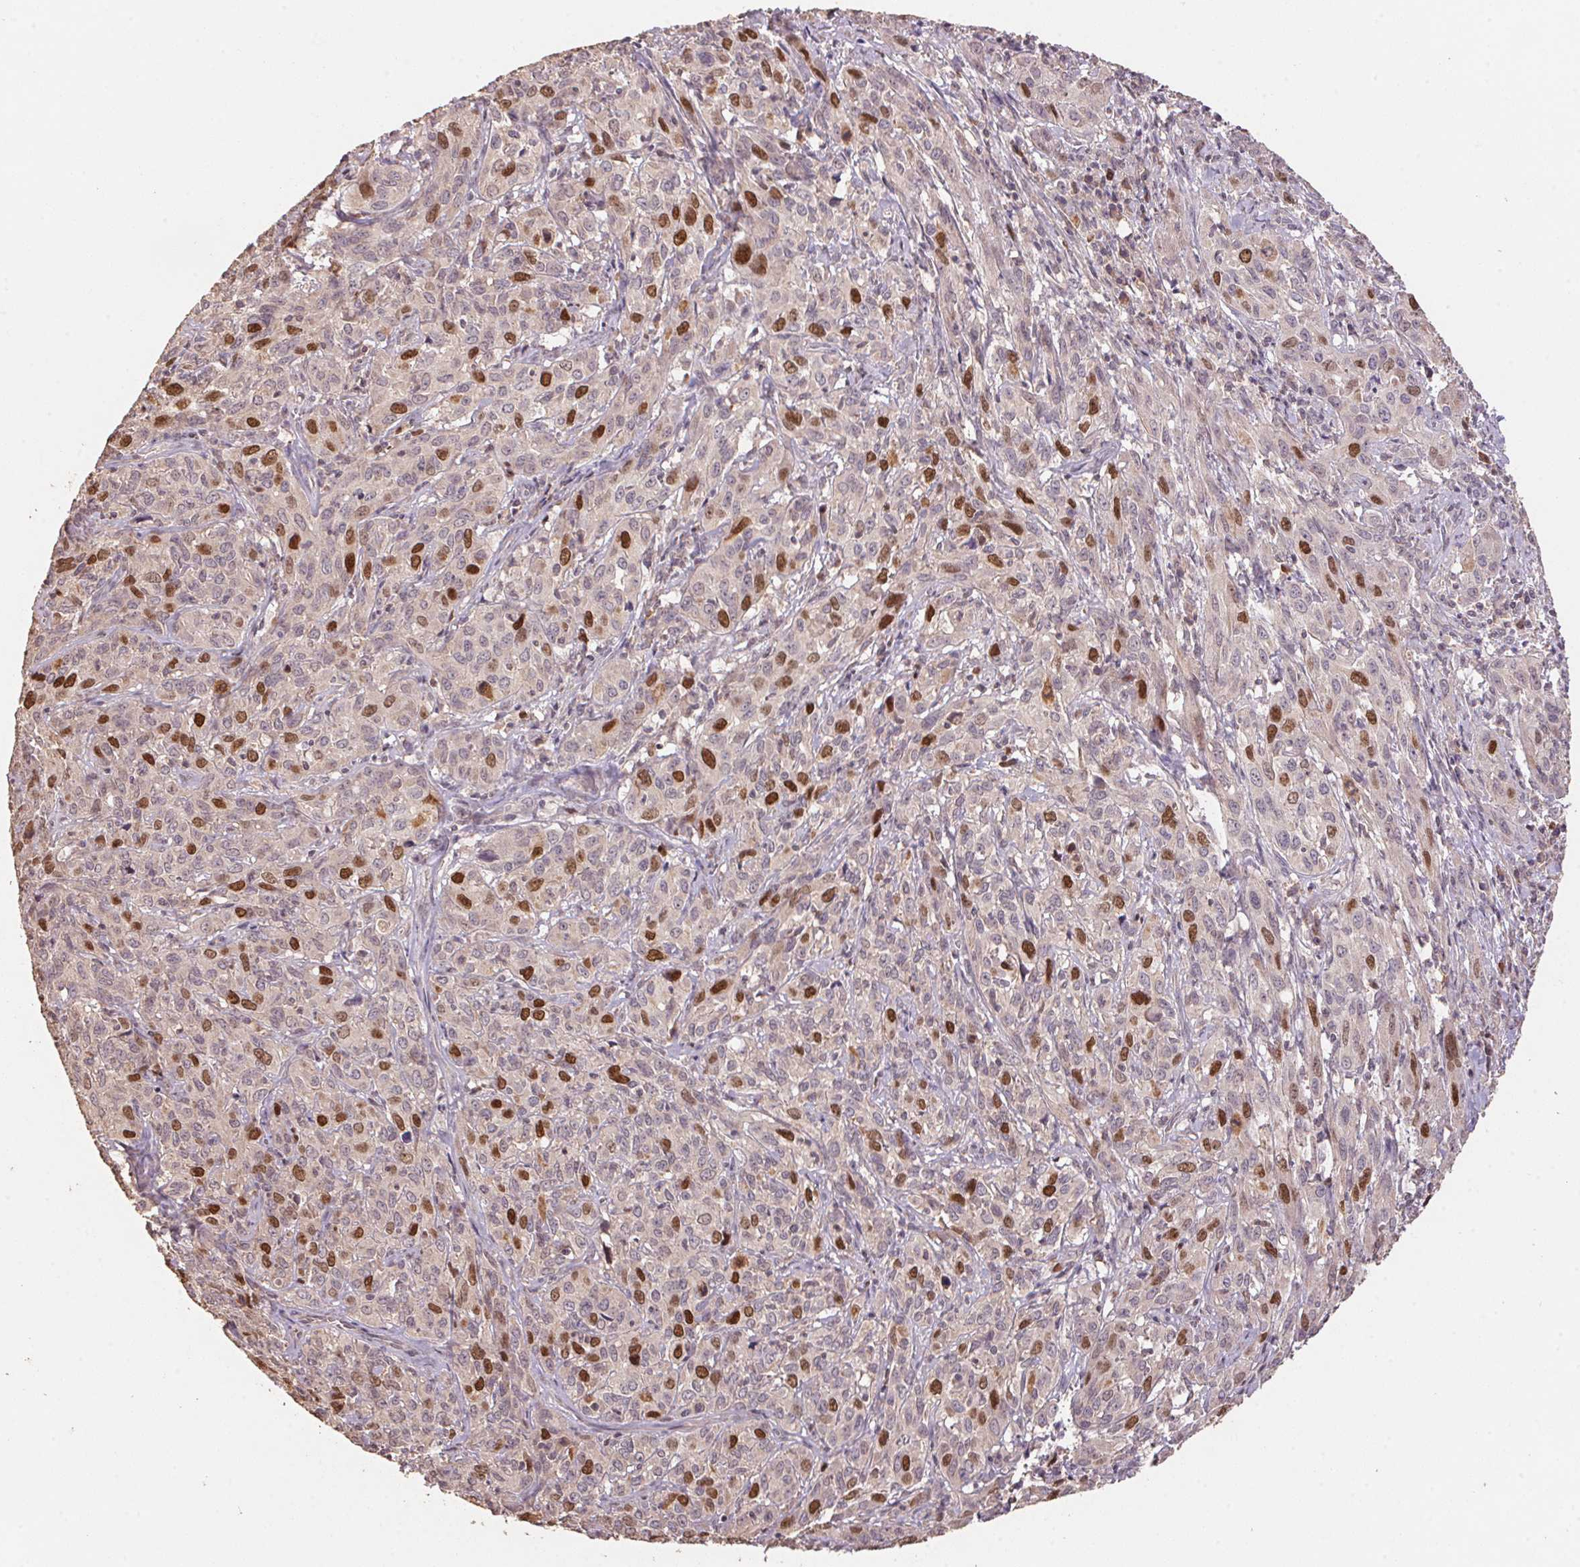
{"staining": {"intensity": "strong", "quantity": "<25%", "location": "nuclear"}, "tissue": "cervical cancer", "cell_type": "Tumor cells", "image_type": "cancer", "snomed": [{"axis": "morphology", "description": "Squamous cell carcinoma, NOS"}, {"axis": "topography", "description": "Cervix"}], "caption": "A histopathology image of human cervical cancer stained for a protein exhibits strong nuclear brown staining in tumor cells.", "gene": "CENPF", "patient": {"sex": "female", "age": 51}}